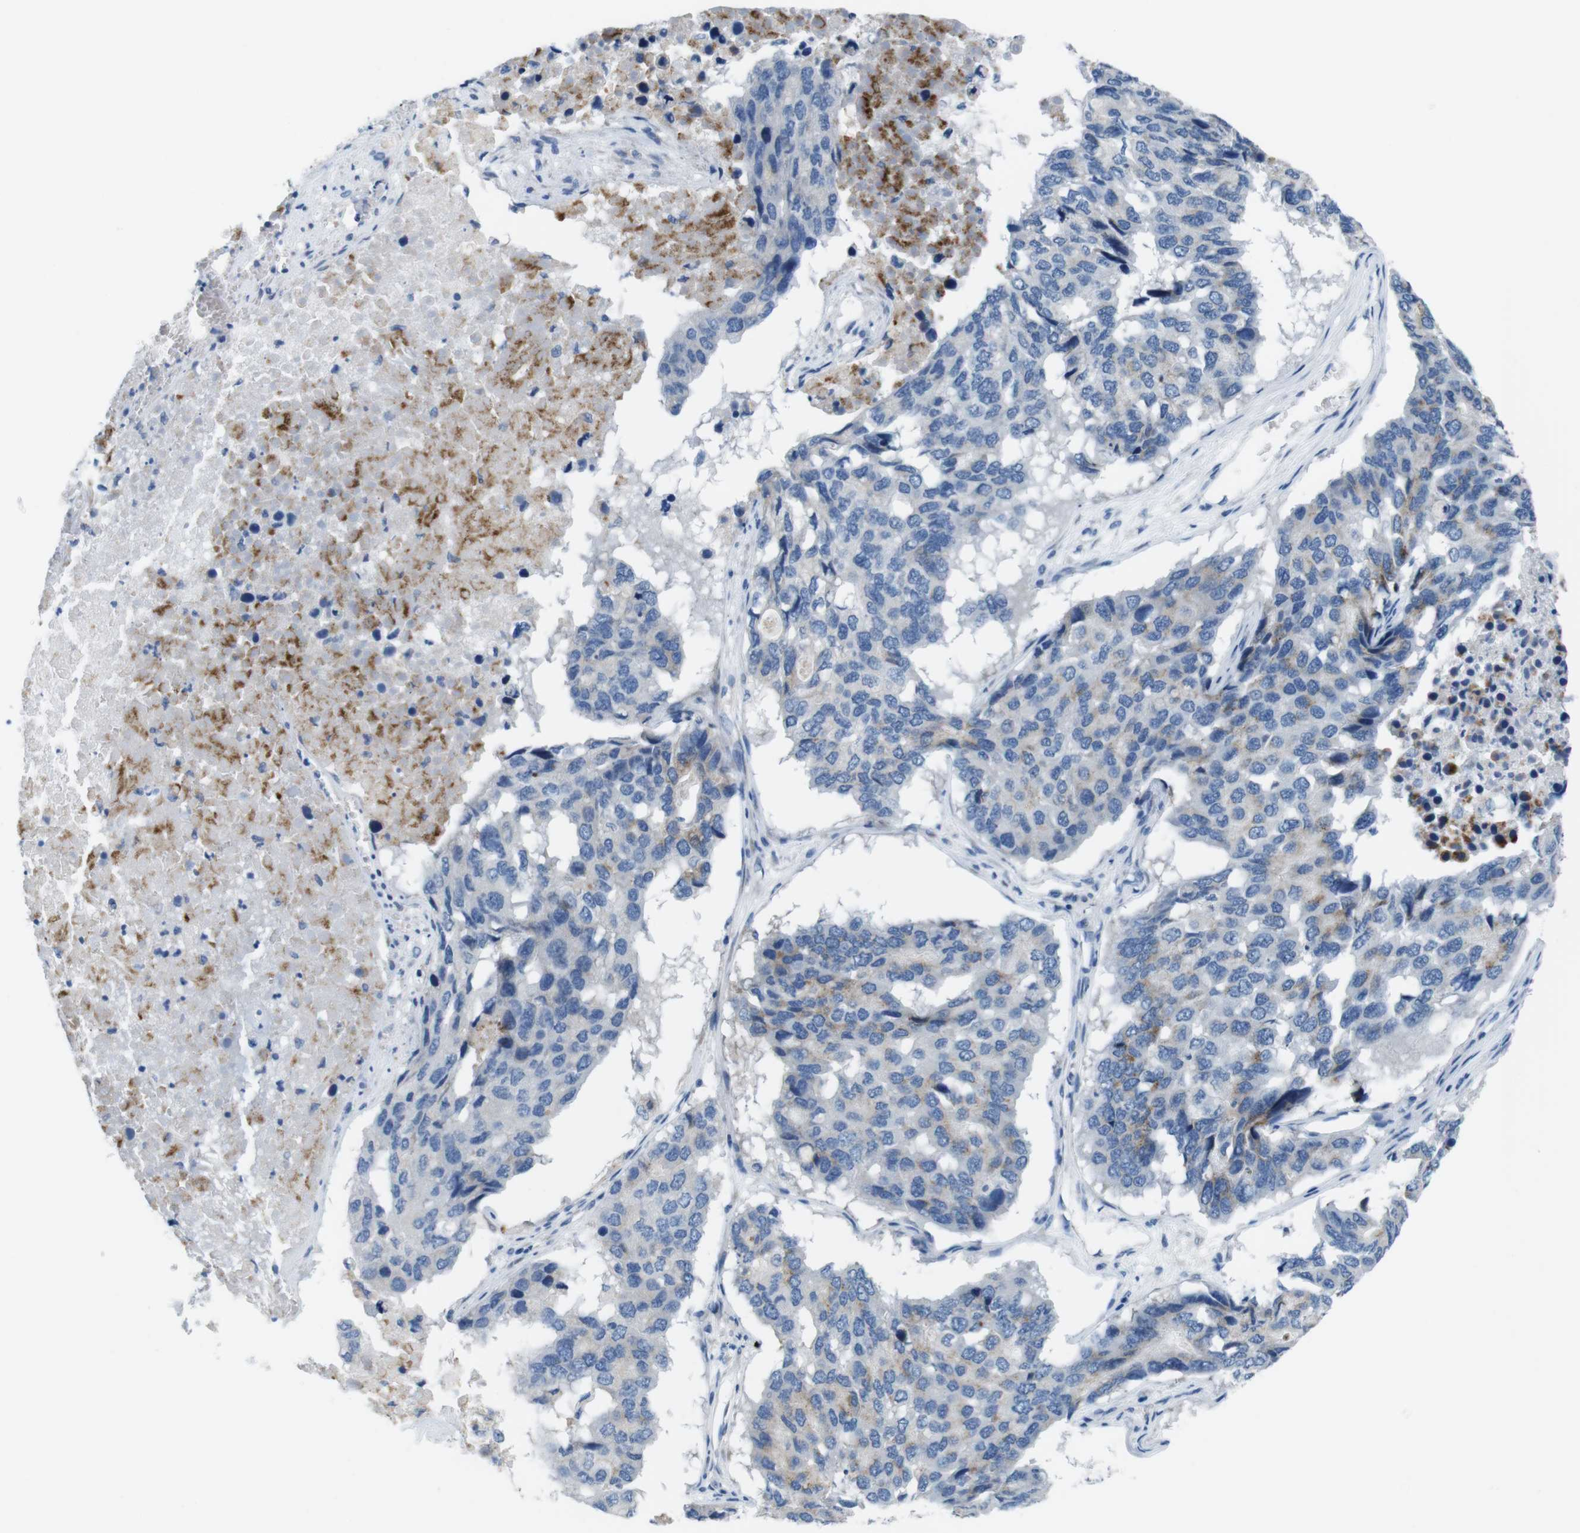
{"staining": {"intensity": "moderate", "quantity": "<25%", "location": "cytoplasmic/membranous"}, "tissue": "pancreatic cancer", "cell_type": "Tumor cells", "image_type": "cancer", "snomed": [{"axis": "morphology", "description": "Adenocarcinoma, NOS"}, {"axis": "topography", "description": "Pancreas"}], "caption": "Tumor cells show low levels of moderate cytoplasmic/membranous staining in about <25% of cells in human pancreatic cancer (adenocarcinoma).", "gene": "GOLGA2", "patient": {"sex": "male", "age": 50}}